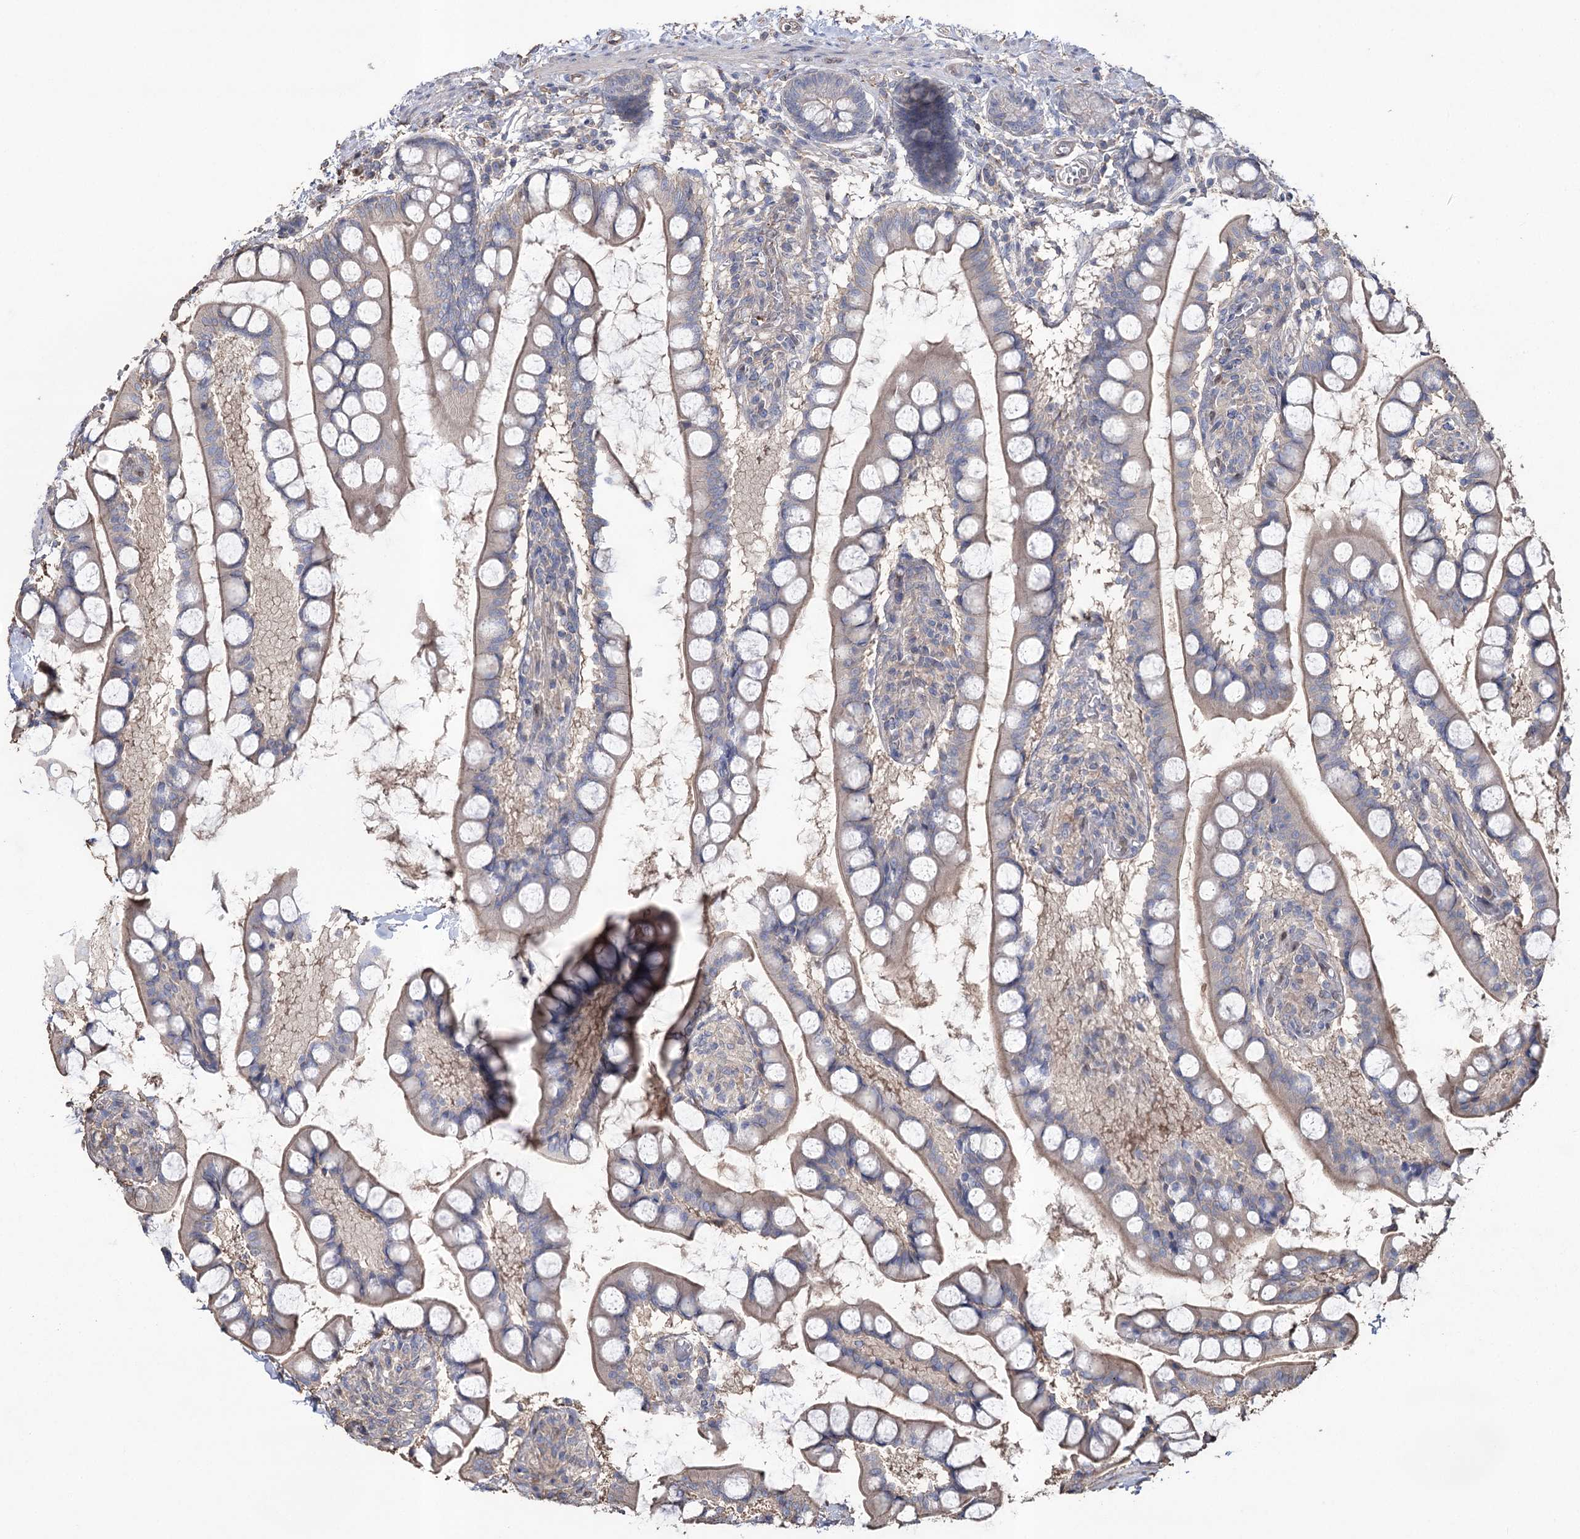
{"staining": {"intensity": "moderate", "quantity": "25%-75%", "location": "cytoplasmic/membranous"}, "tissue": "small intestine", "cell_type": "Glandular cells", "image_type": "normal", "snomed": [{"axis": "morphology", "description": "Normal tissue, NOS"}, {"axis": "topography", "description": "Small intestine"}], "caption": "DAB (3,3'-diaminobenzidine) immunohistochemical staining of unremarkable human small intestine shows moderate cytoplasmic/membranous protein positivity in approximately 25%-75% of glandular cells. The protein of interest is stained brown, and the nuclei are stained in blue (DAB (3,3'-diaminobenzidine) IHC with brightfield microscopy, high magnification).", "gene": "FAM13B", "patient": {"sex": "male", "age": 52}}